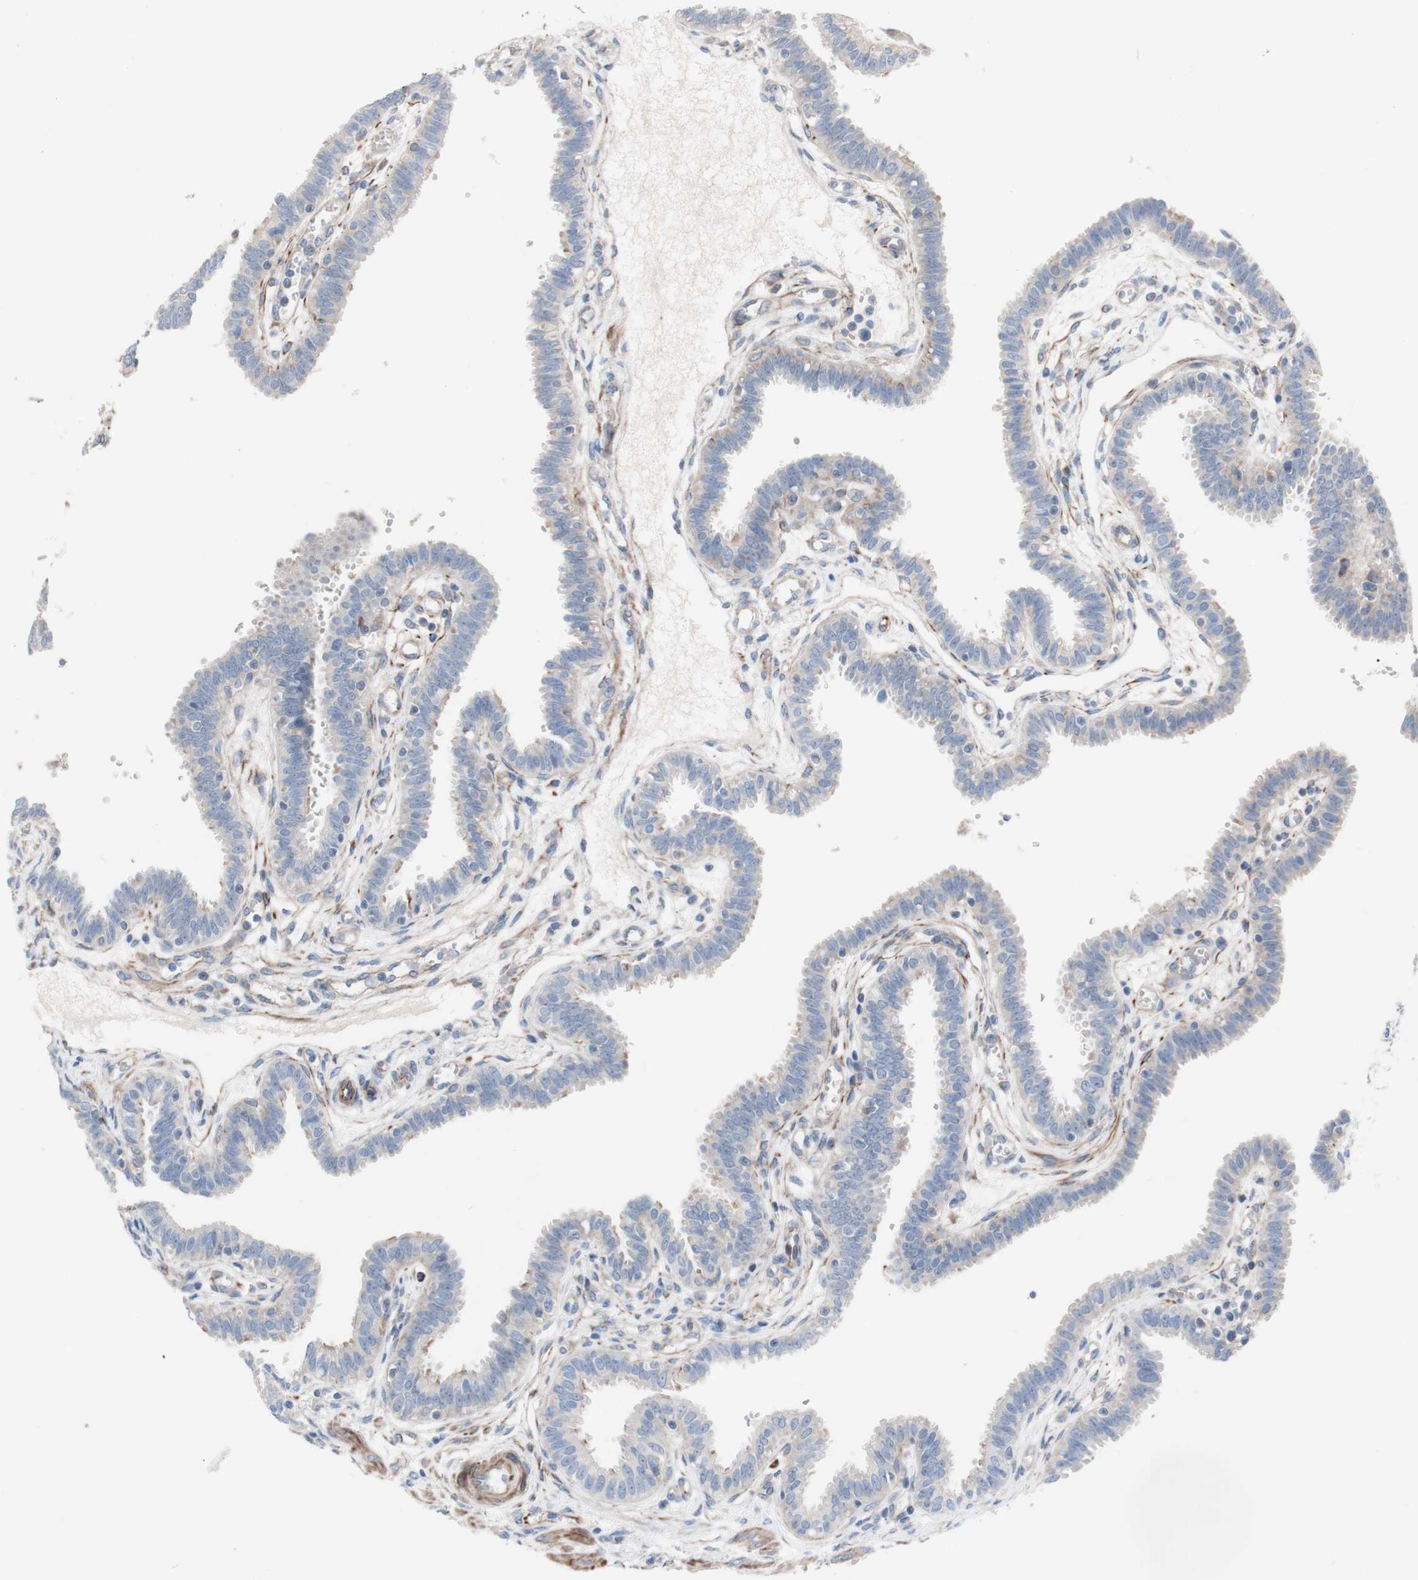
{"staining": {"intensity": "weak", "quantity": "<25%", "location": "cytoplasmic/membranous"}, "tissue": "fallopian tube", "cell_type": "Glandular cells", "image_type": "normal", "snomed": [{"axis": "morphology", "description": "Normal tissue, NOS"}, {"axis": "topography", "description": "Fallopian tube"}], "caption": "This is an immunohistochemistry photomicrograph of benign human fallopian tube. There is no staining in glandular cells.", "gene": "AGPAT5", "patient": {"sex": "female", "age": 32}}